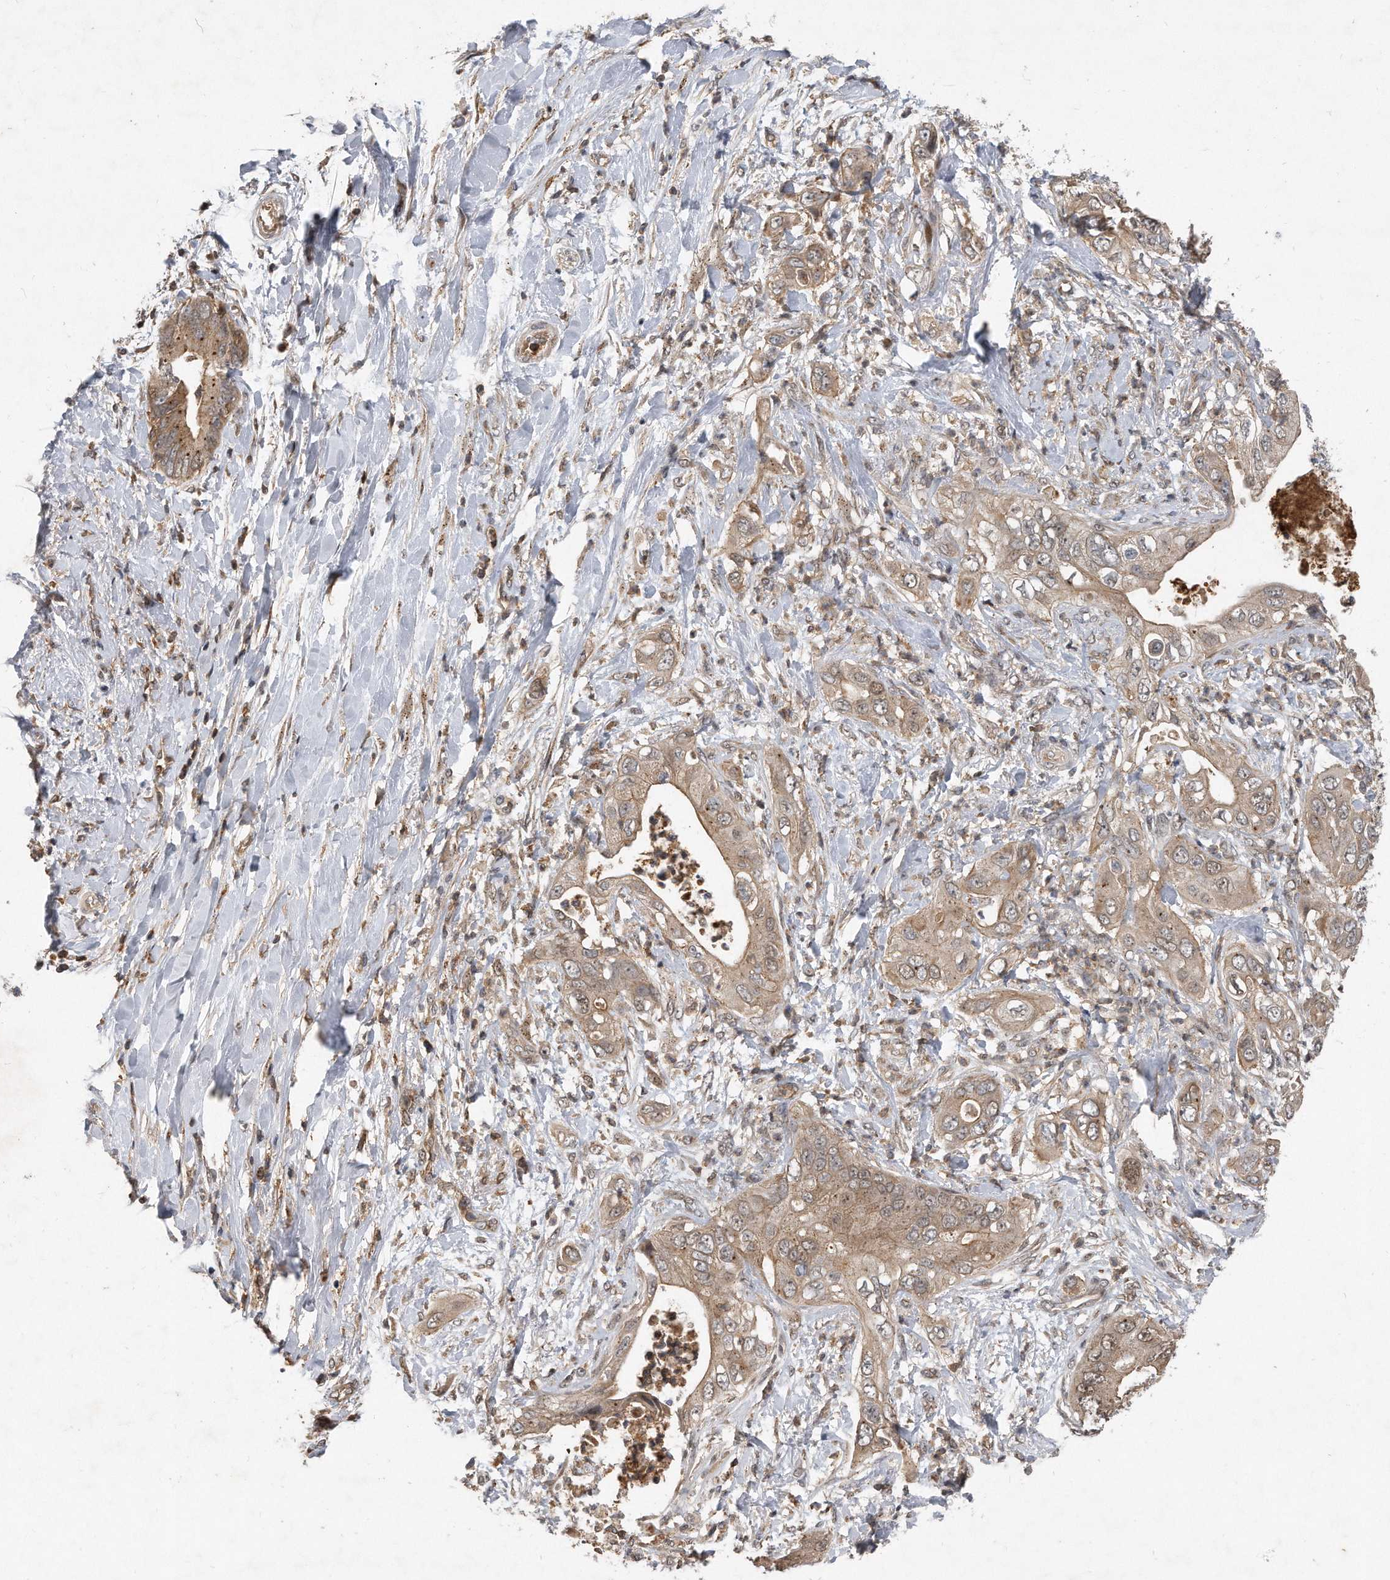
{"staining": {"intensity": "weak", "quantity": ">75%", "location": "cytoplasmic/membranous,nuclear"}, "tissue": "pancreatic cancer", "cell_type": "Tumor cells", "image_type": "cancer", "snomed": [{"axis": "morphology", "description": "Adenocarcinoma, NOS"}, {"axis": "topography", "description": "Pancreas"}], "caption": "Pancreatic cancer tissue shows weak cytoplasmic/membranous and nuclear staining in about >75% of tumor cells, visualized by immunohistochemistry. Using DAB (3,3'-diaminobenzidine) (brown) and hematoxylin (blue) stains, captured at high magnification using brightfield microscopy.", "gene": "PGBD2", "patient": {"sex": "female", "age": 78}}